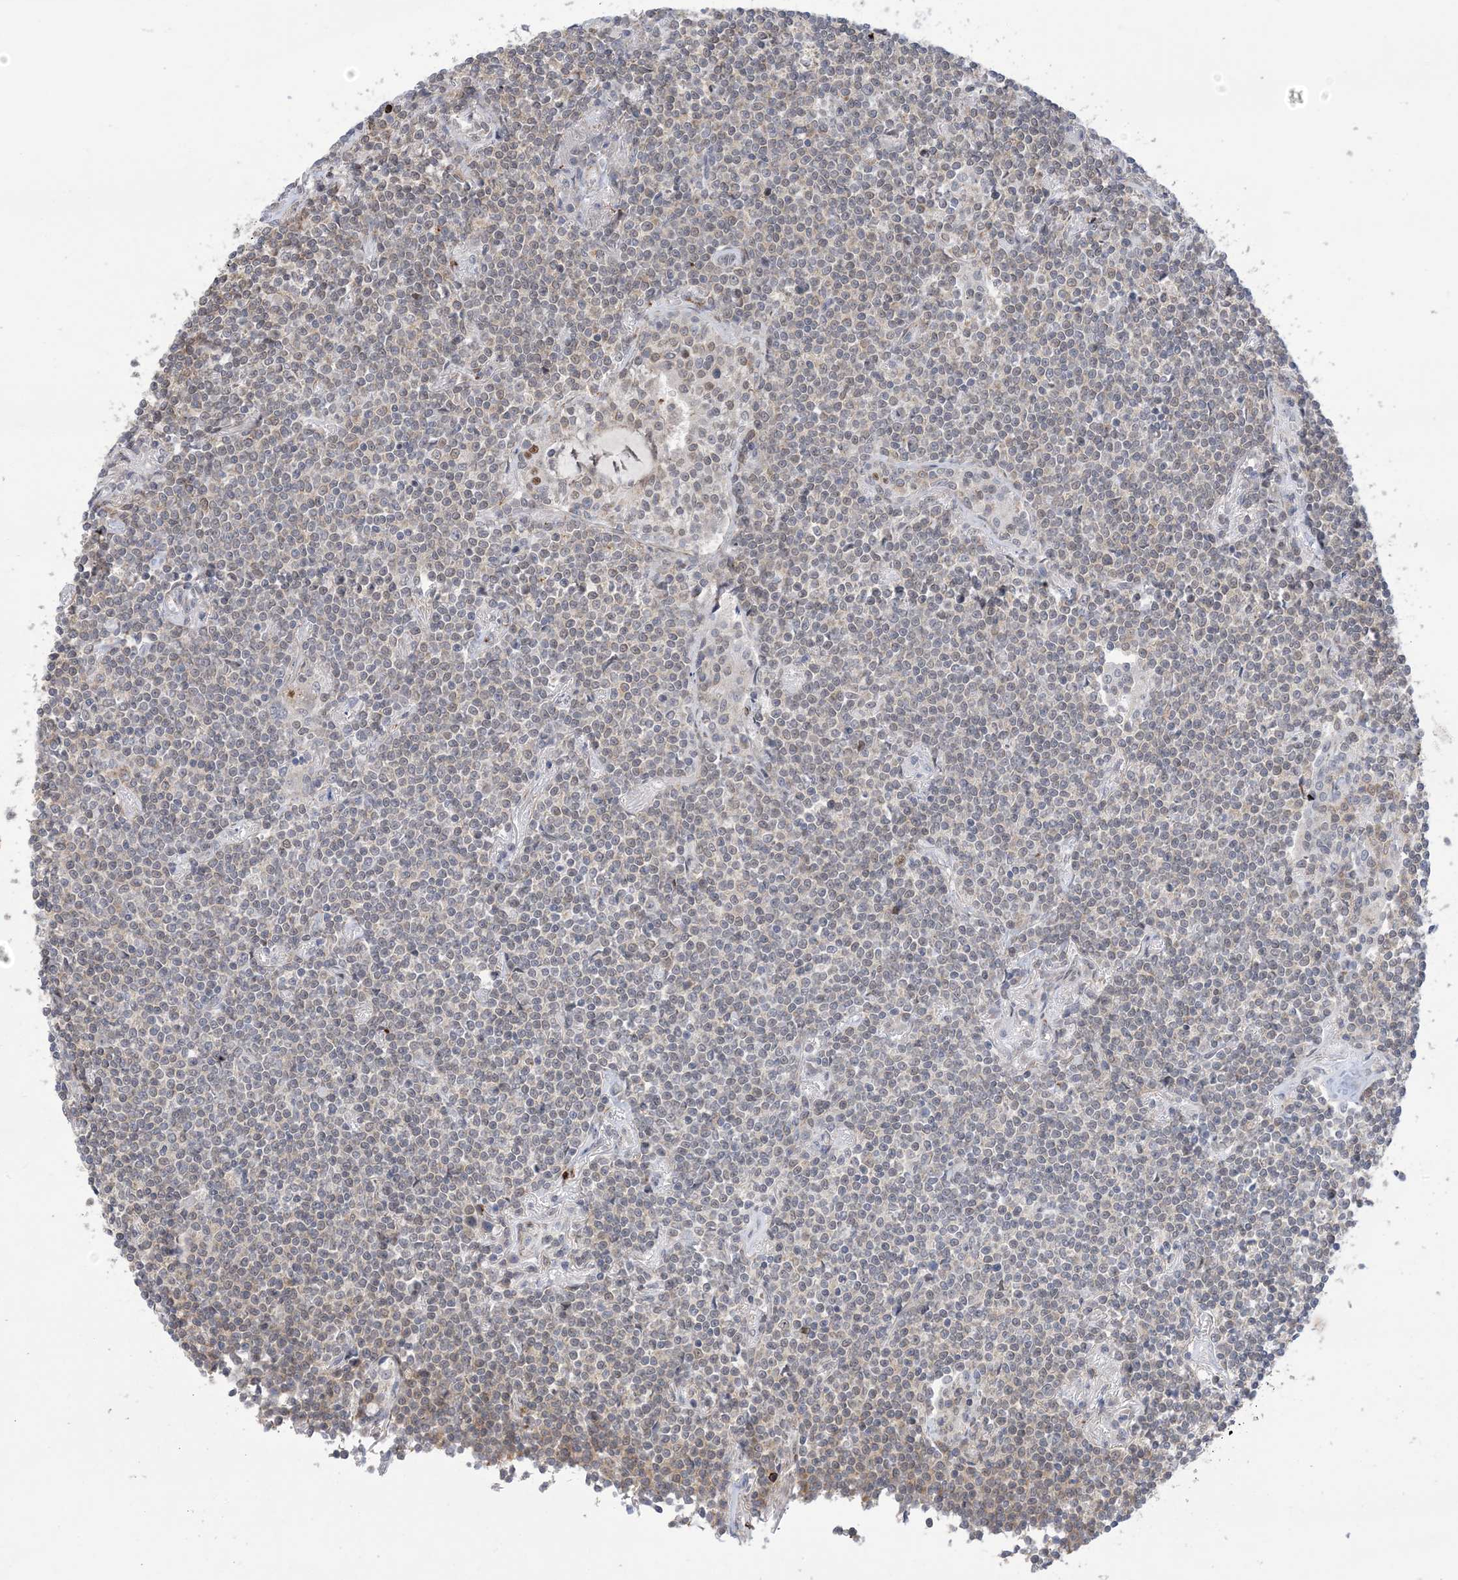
{"staining": {"intensity": "negative", "quantity": "none", "location": "none"}, "tissue": "lymphoma", "cell_type": "Tumor cells", "image_type": "cancer", "snomed": [{"axis": "morphology", "description": "Malignant lymphoma, non-Hodgkin's type, Low grade"}, {"axis": "topography", "description": "Lung"}], "caption": "An immunohistochemistry (IHC) photomicrograph of low-grade malignant lymphoma, non-Hodgkin's type is shown. There is no staining in tumor cells of low-grade malignant lymphoma, non-Hodgkin's type.", "gene": "ZNF8", "patient": {"sex": "female", "age": 71}}